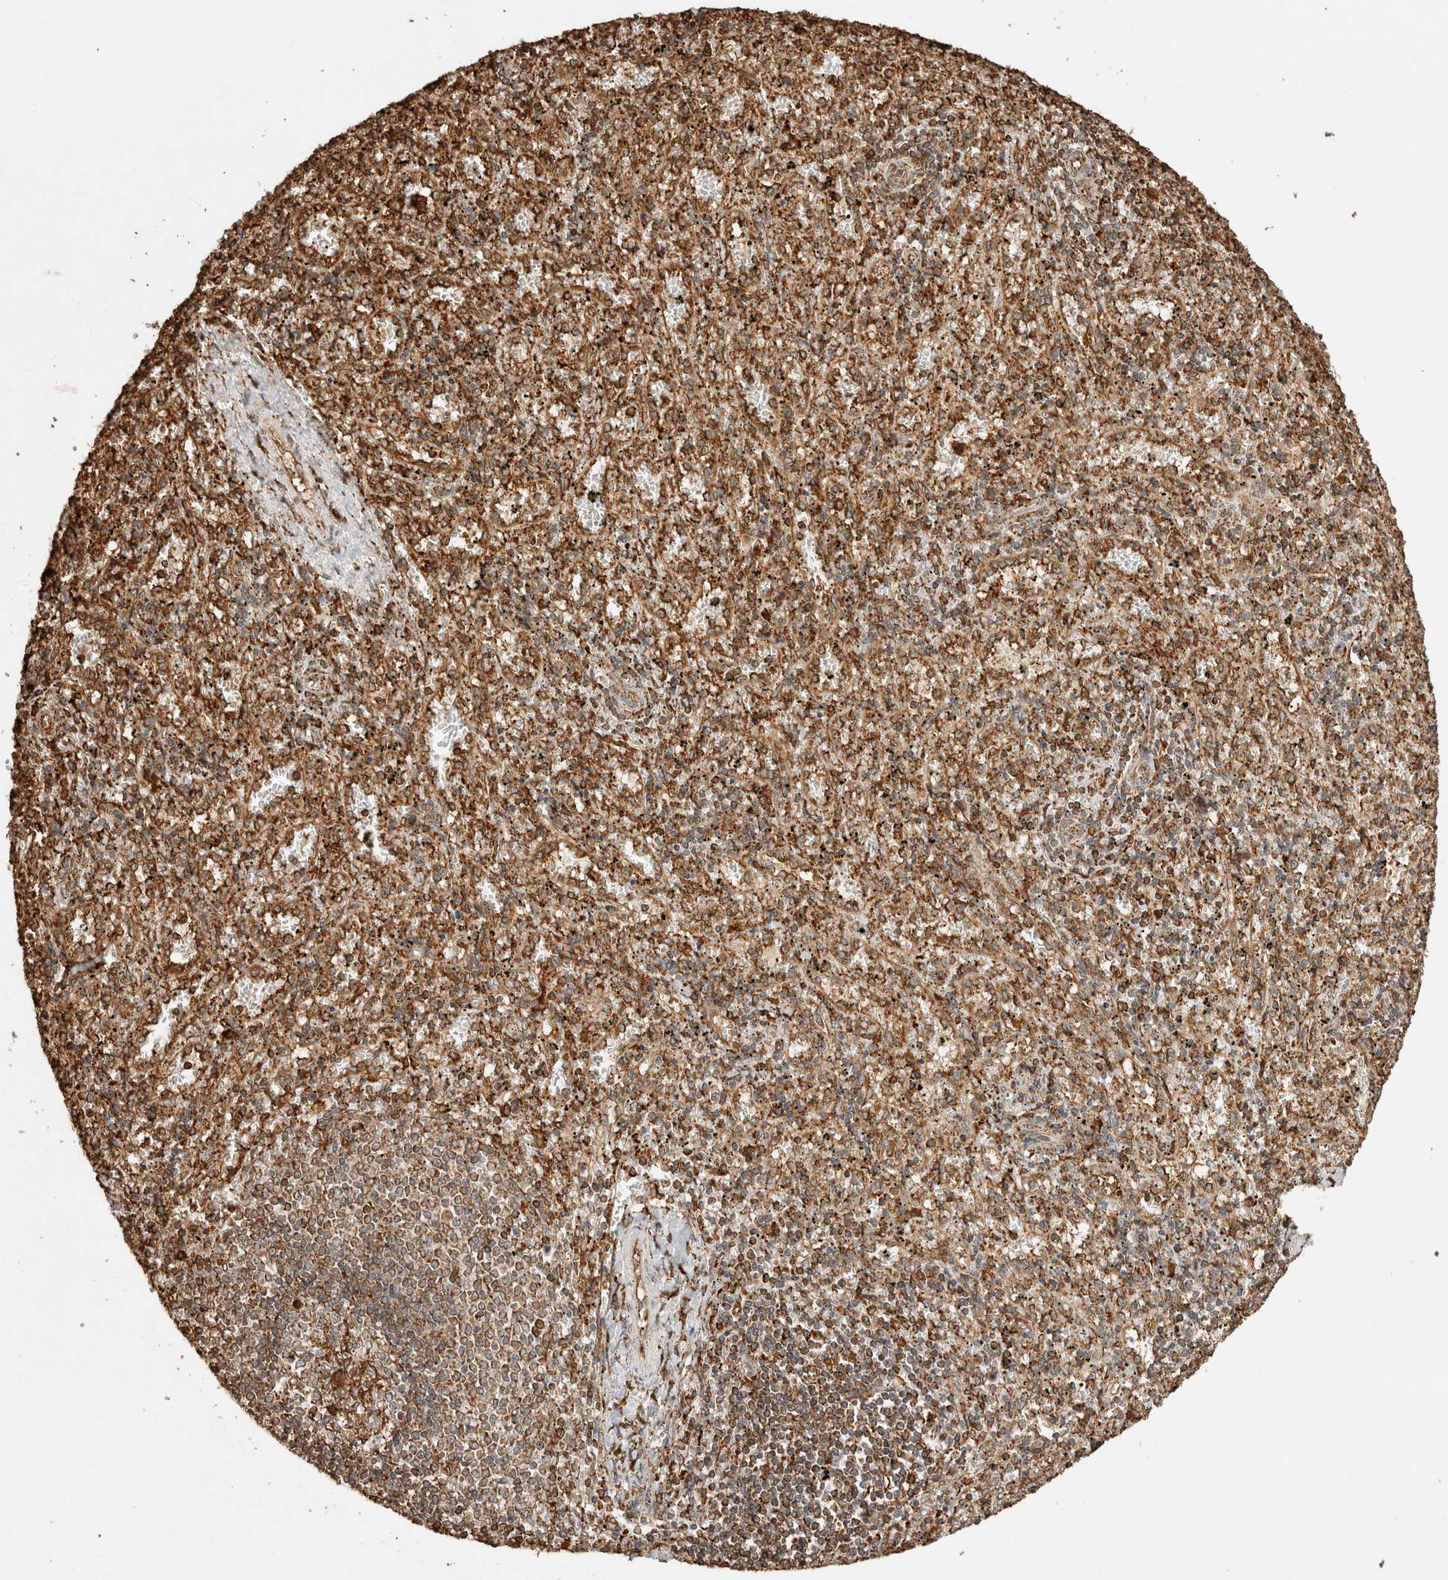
{"staining": {"intensity": "strong", "quantity": "25%-75%", "location": "cytoplasmic/membranous"}, "tissue": "spleen", "cell_type": "Cells in red pulp", "image_type": "normal", "snomed": [{"axis": "morphology", "description": "Normal tissue, NOS"}, {"axis": "topography", "description": "Spleen"}], "caption": "Protein expression analysis of benign spleen demonstrates strong cytoplasmic/membranous expression in about 25%-75% of cells in red pulp.", "gene": "ERAP1", "patient": {"sex": "male", "age": 11}}